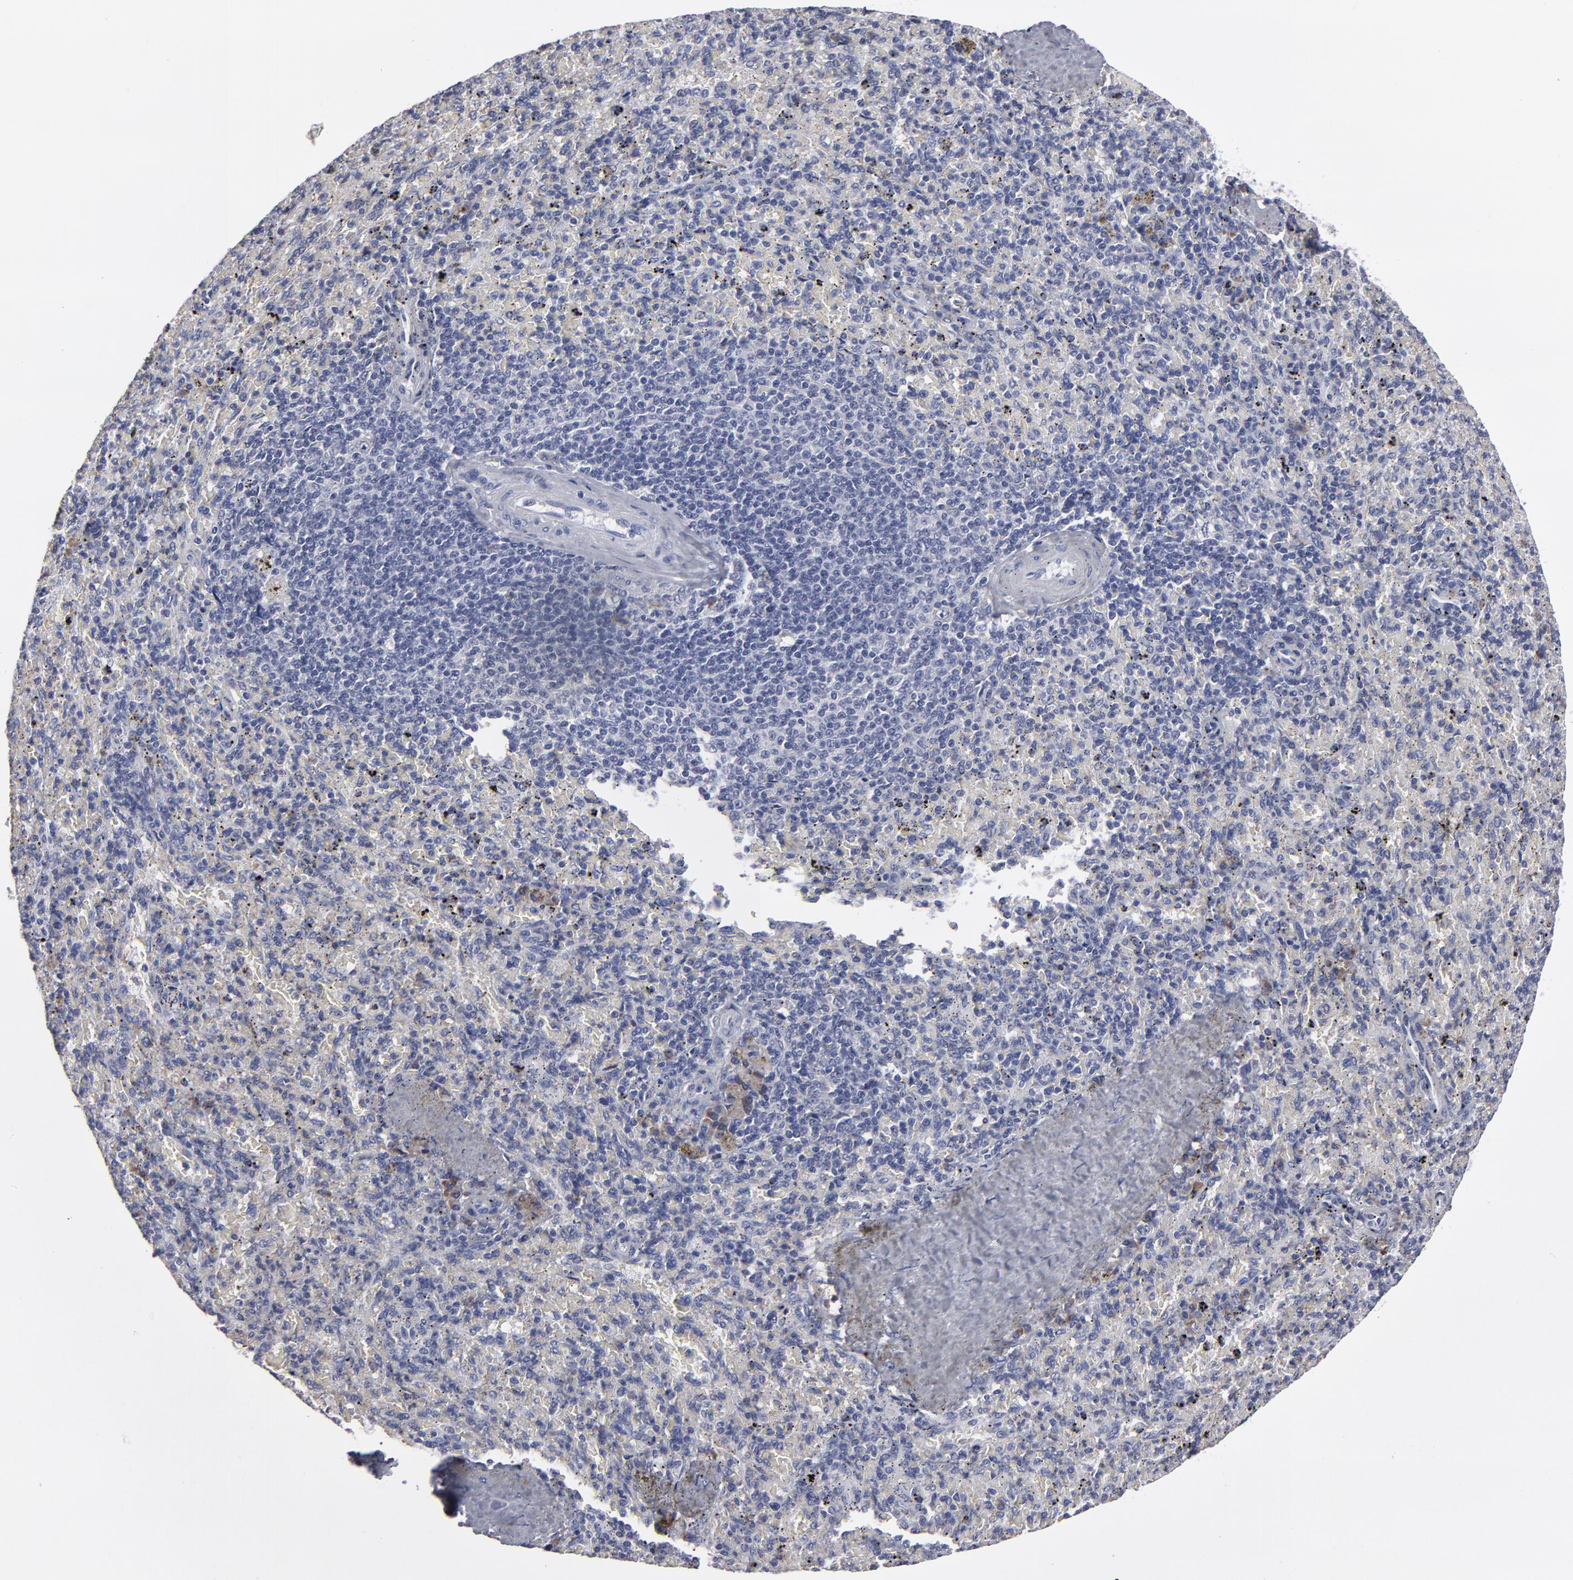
{"staining": {"intensity": "negative", "quantity": "none", "location": "none"}, "tissue": "spleen", "cell_type": "Cells in red pulp", "image_type": "normal", "snomed": [{"axis": "morphology", "description": "Normal tissue, NOS"}, {"axis": "topography", "description": "Spleen"}], "caption": "Immunohistochemistry of unremarkable human spleen reveals no staining in cells in red pulp. The staining was performed using DAB (3,3'-diaminobenzidine) to visualize the protein expression in brown, while the nuclei were stained in blue with hematoxylin (Magnification: 20x).", "gene": "CCDC80", "patient": {"sex": "female", "age": 43}}